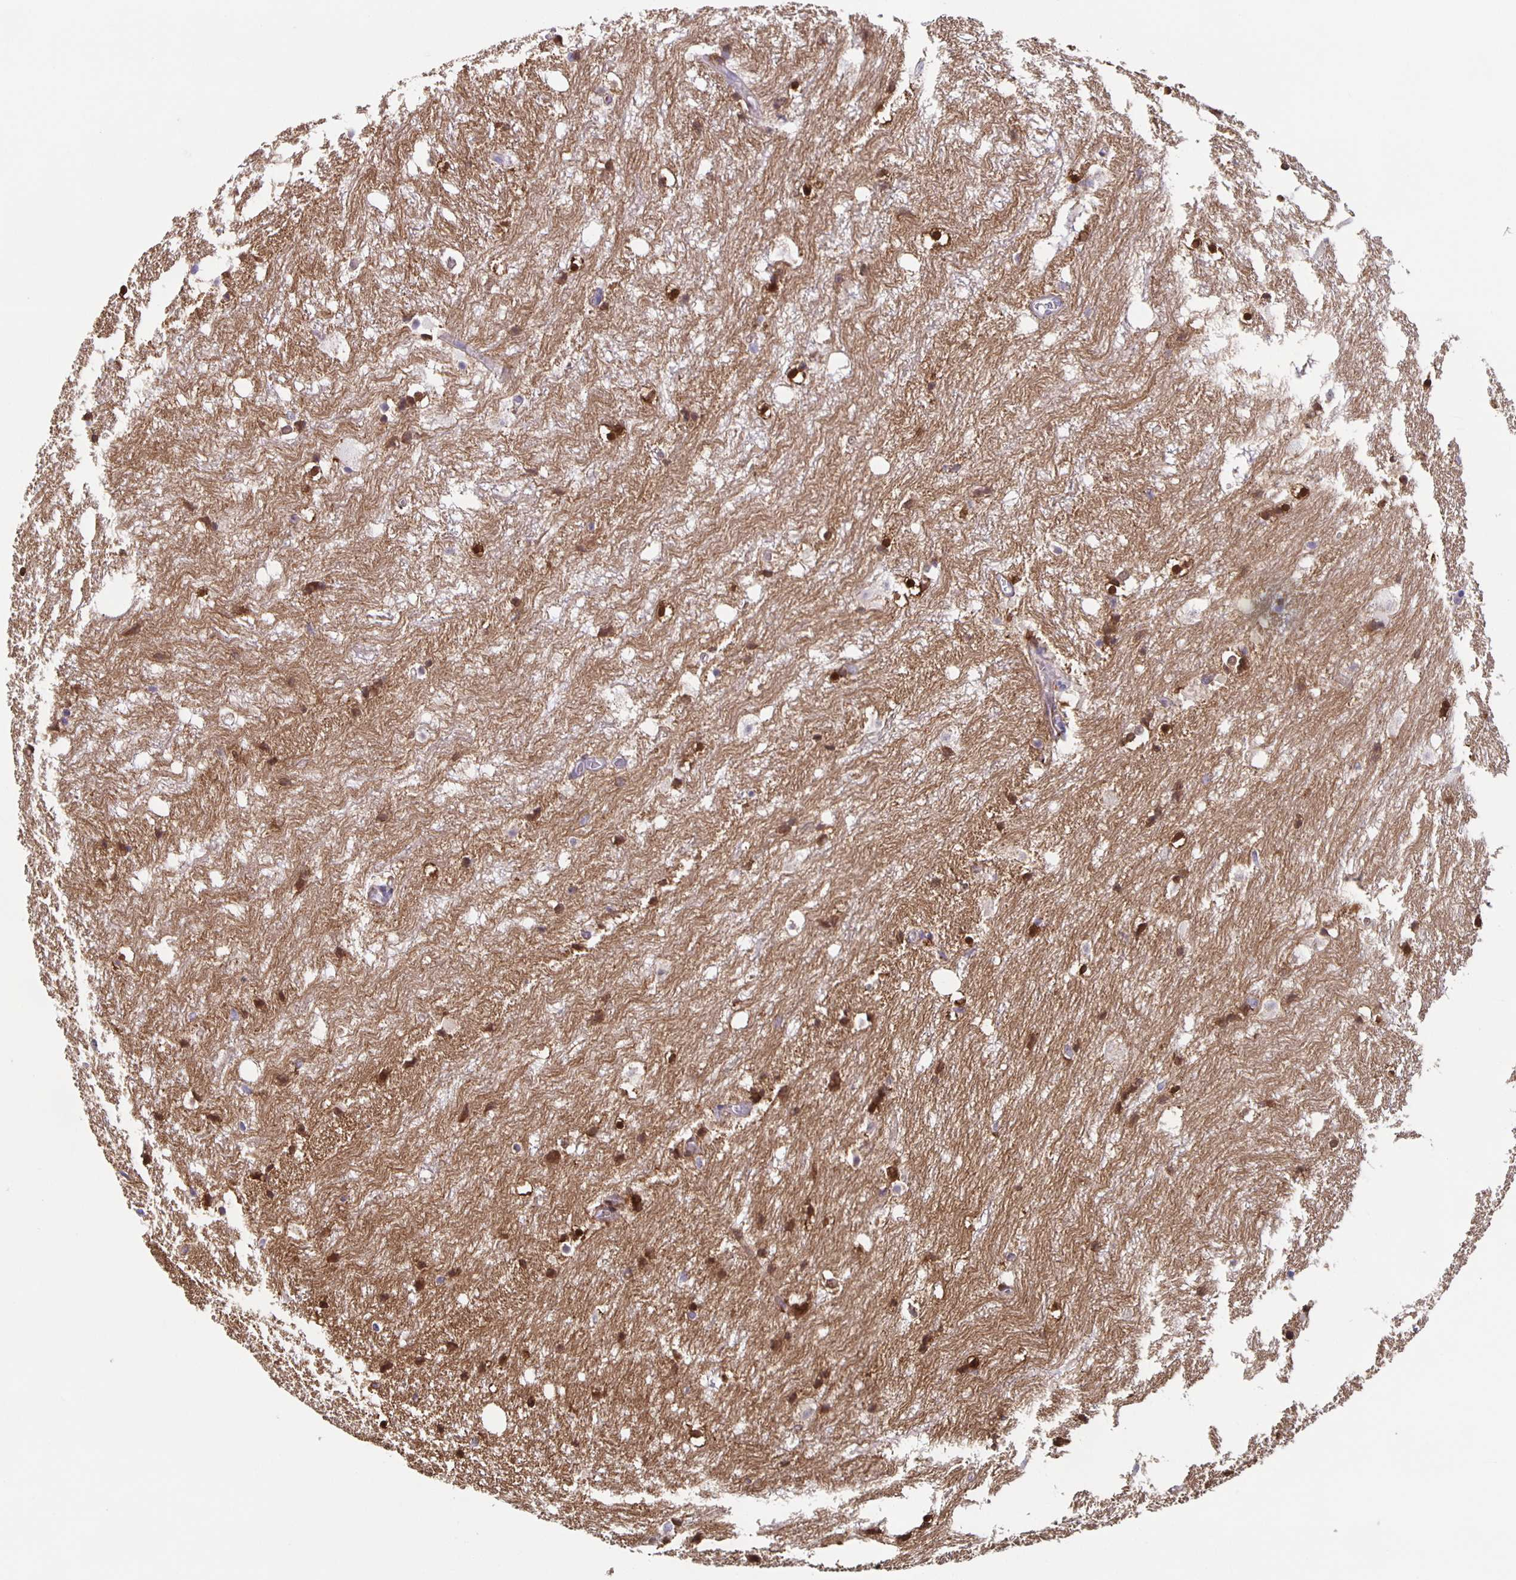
{"staining": {"intensity": "strong", "quantity": "25%-75%", "location": "nuclear"}, "tissue": "hippocampus", "cell_type": "Glial cells", "image_type": "normal", "snomed": [{"axis": "morphology", "description": "Normal tissue, NOS"}, {"axis": "topography", "description": "Hippocampus"}], "caption": "Protein staining of unremarkable hippocampus demonstrates strong nuclear staining in about 25%-75% of glial cells.", "gene": "TPPP", "patient": {"sex": "female", "age": 52}}